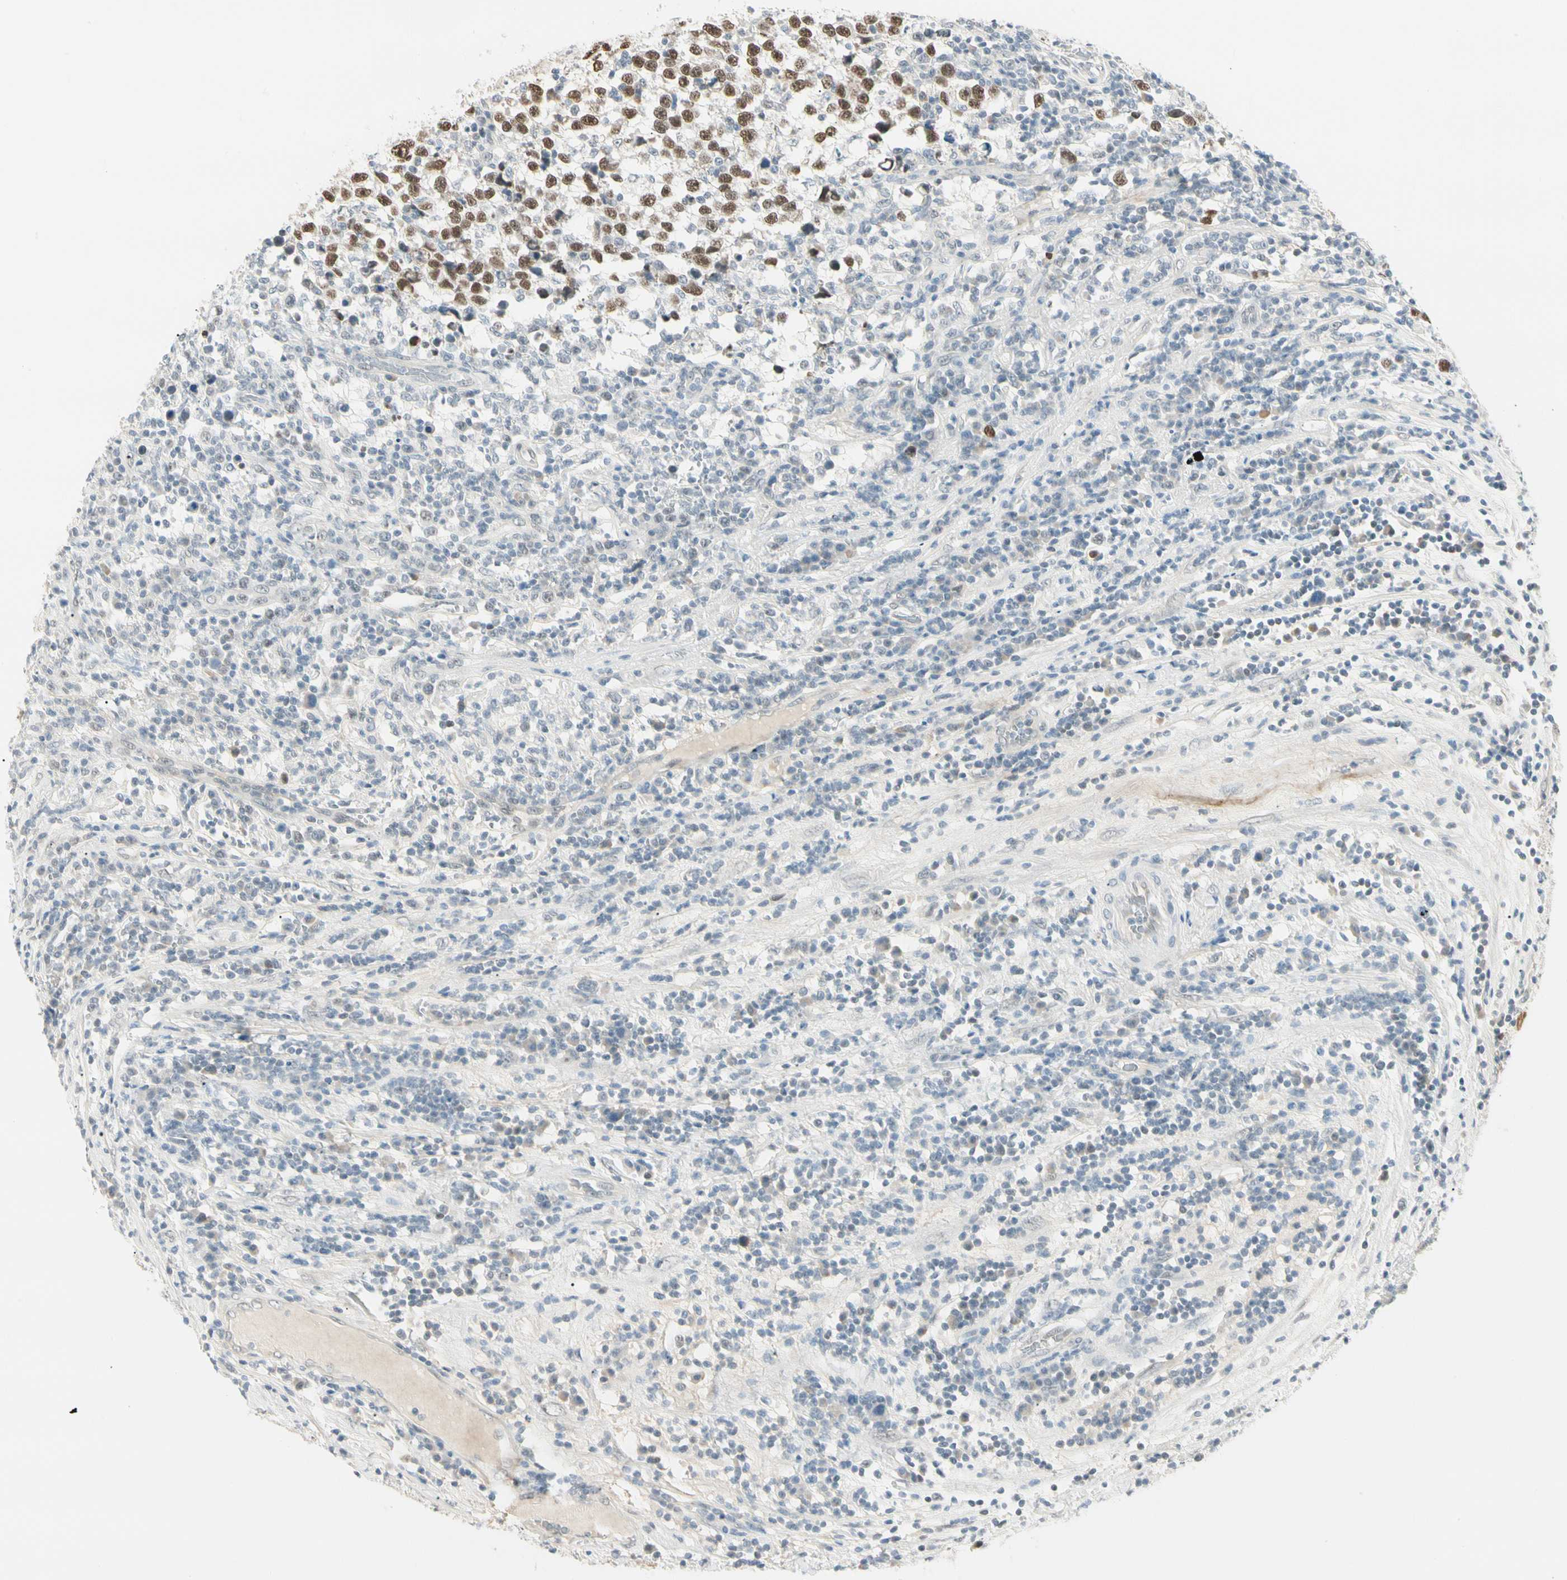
{"staining": {"intensity": "moderate", "quantity": ">75%", "location": "nuclear"}, "tissue": "testis cancer", "cell_type": "Tumor cells", "image_type": "cancer", "snomed": [{"axis": "morphology", "description": "Seminoma, NOS"}, {"axis": "topography", "description": "Testis"}], "caption": "Moderate nuclear staining for a protein is present in about >75% of tumor cells of testis seminoma using IHC.", "gene": "ASPN", "patient": {"sex": "male", "age": 43}}